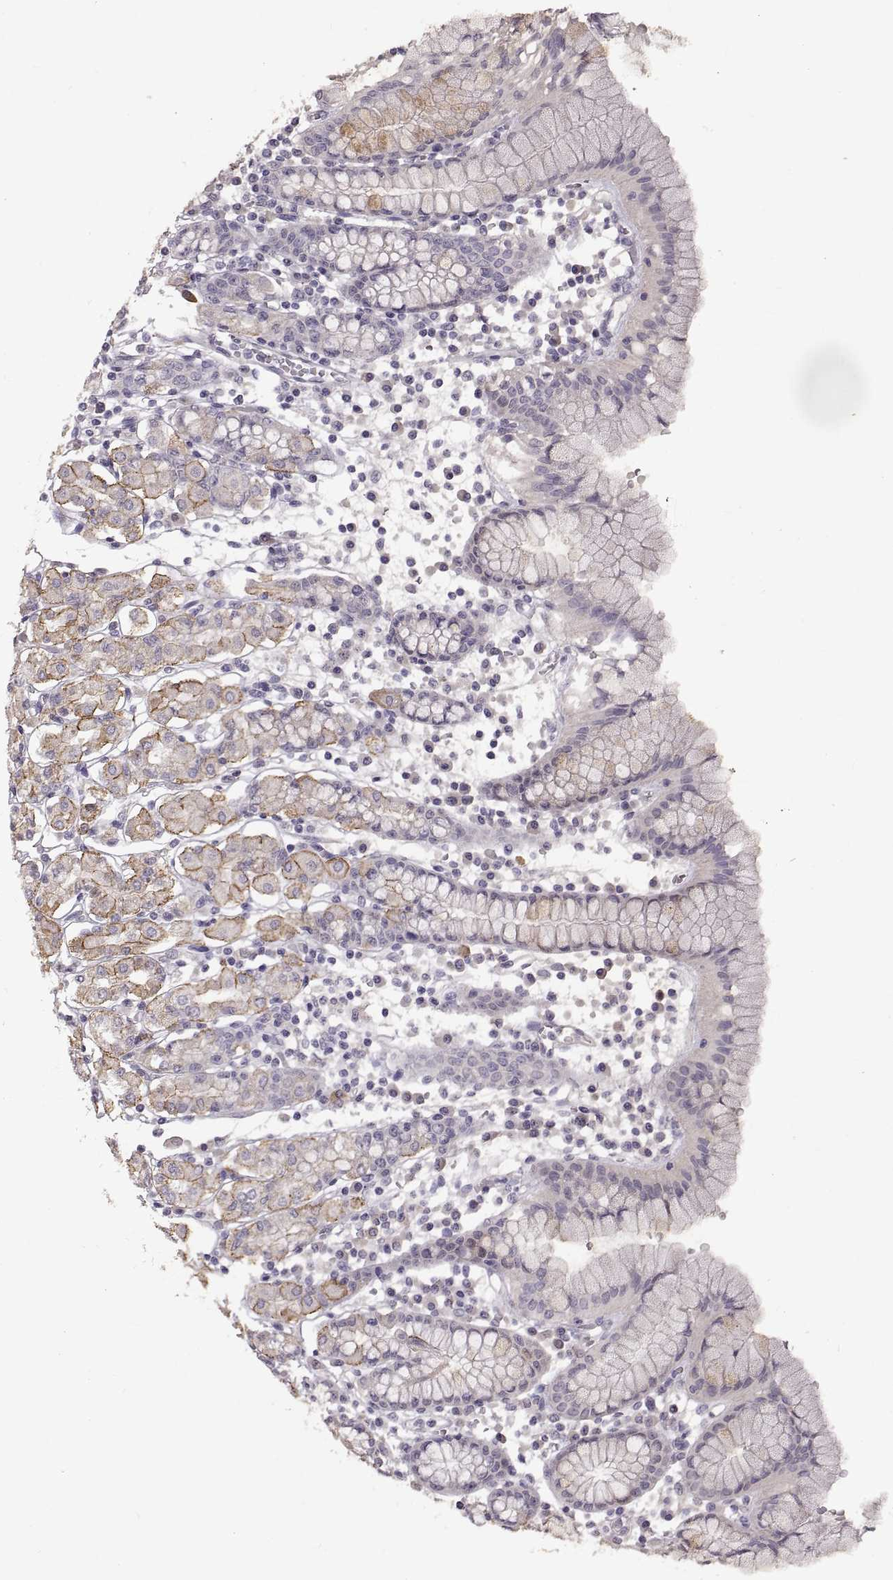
{"staining": {"intensity": "strong", "quantity": "25%-75%", "location": "cytoplasmic/membranous"}, "tissue": "stomach", "cell_type": "Glandular cells", "image_type": "normal", "snomed": [{"axis": "morphology", "description": "Normal tissue, NOS"}, {"axis": "topography", "description": "Stomach, upper"}, {"axis": "topography", "description": "Stomach"}], "caption": "This is a histology image of immunohistochemistry staining of normal stomach, which shows strong expression in the cytoplasmic/membranous of glandular cells.", "gene": "CDH2", "patient": {"sex": "male", "age": 62}}